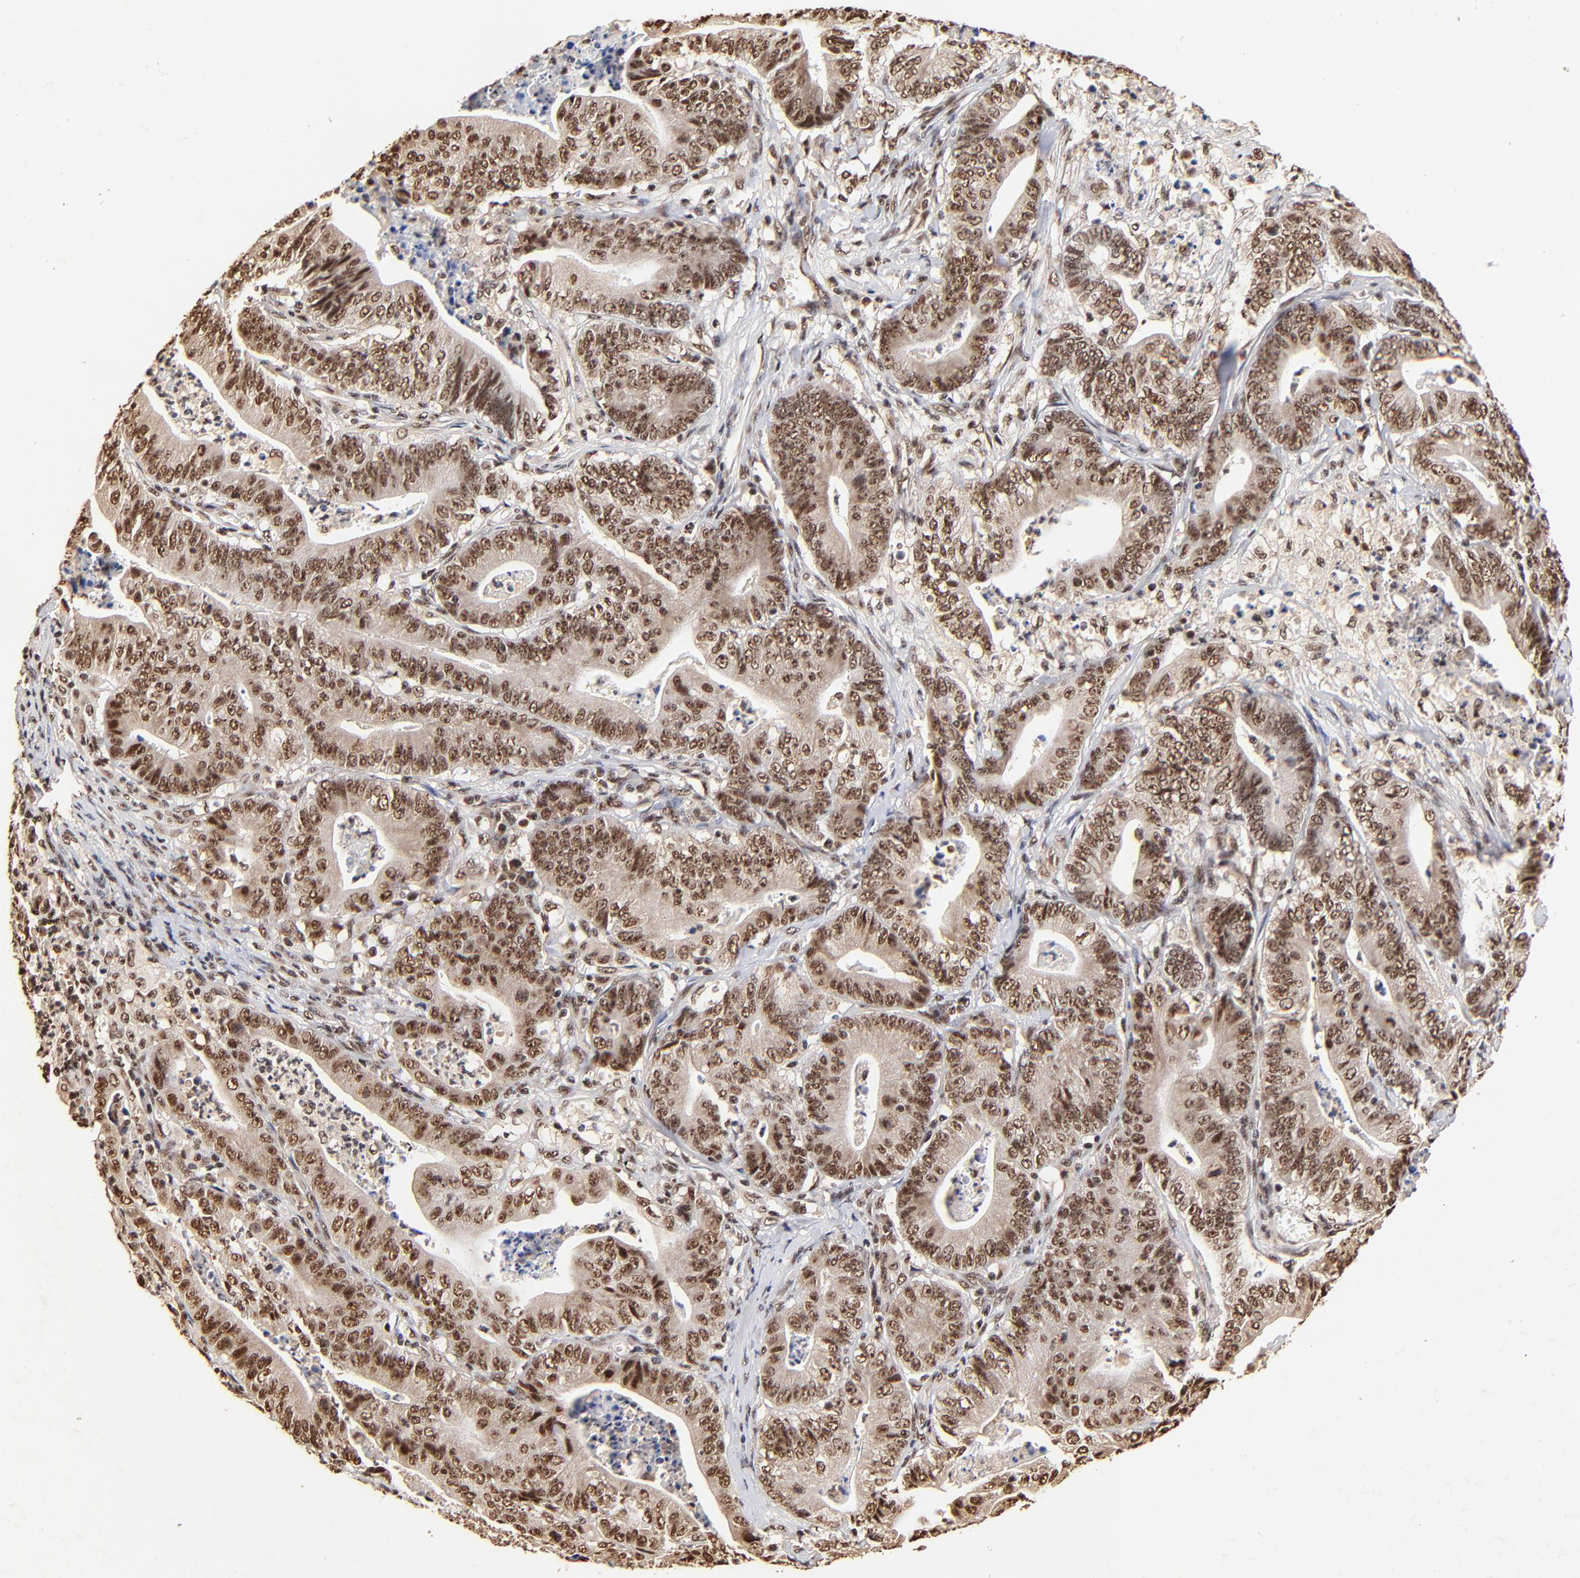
{"staining": {"intensity": "moderate", "quantity": ">75%", "location": "cytoplasmic/membranous,nuclear"}, "tissue": "stomach cancer", "cell_type": "Tumor cells", "image_type": "cancer", "snomed": [{"axis": "morphology", "description": "Adenocarcinoma, NOS"}, {"axis": "topography", "description": "Stomach, lower"}], "caption": "Human stomach cancer stained for a protein (brown) displays moderate cytoplasmic/membranous and nuclear positive positivity in approximately >75% of tumor cells.", "gene": "MED12", "patient": {"sex": "female", "age": 86}}